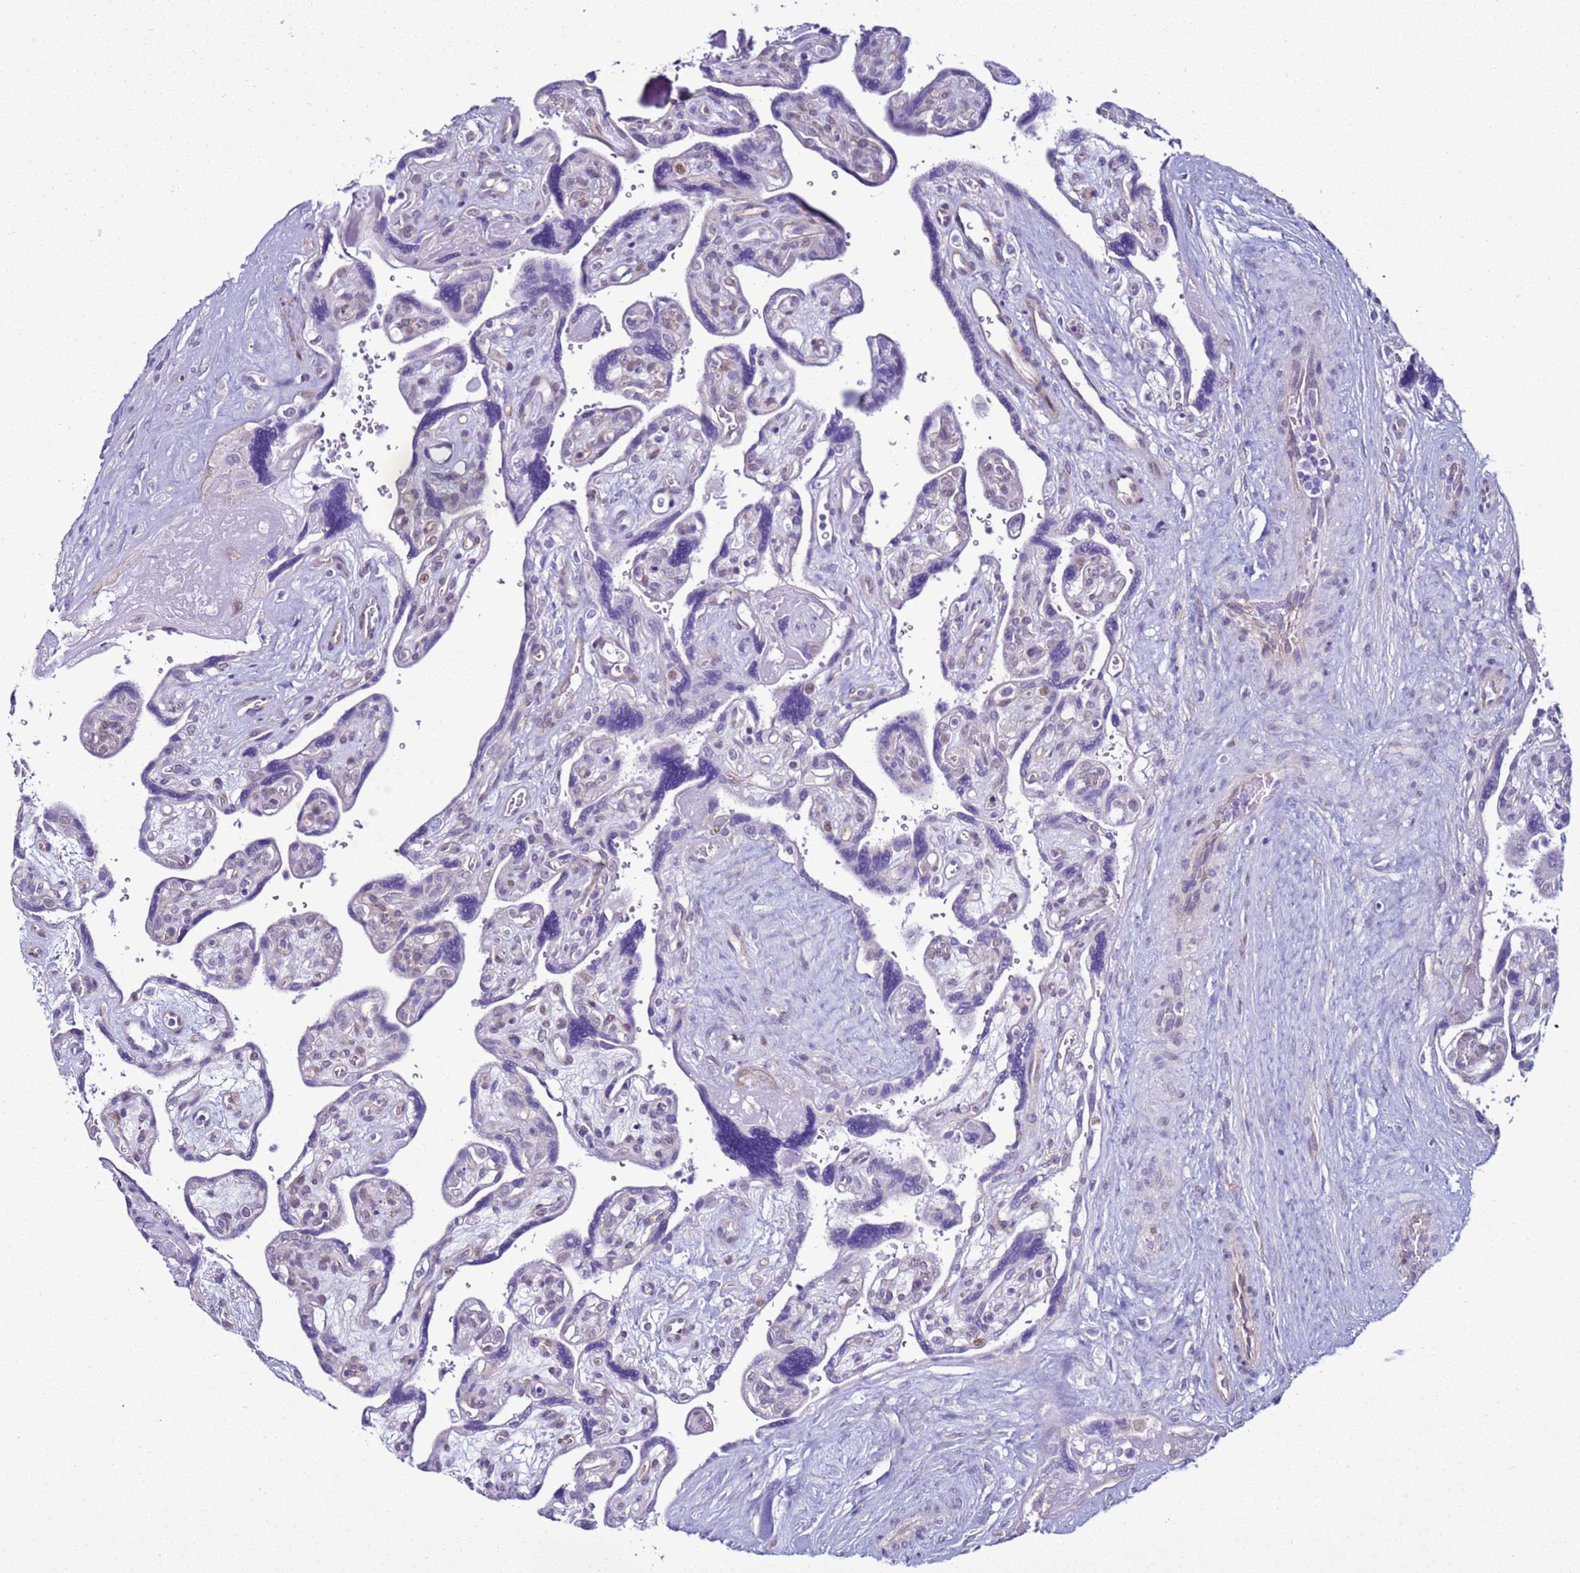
{"staining": {"intensity": "negative", "quantity": "none", "location": "none"}, "tissue": "placenta", "cell_type": "Decidual cells", "image_type": "normal", "snomed": [{"axis": "morphology", "description": "Normal tissue, NOS"}, {"axis": "topography", "description": "Placenta"}], "caption": "IHC image of benign placenta: placenta stained with DAB displays no significant protein staining in decidual cells.", "gene": "LRRC10B", "patient": {"sex": "female", "age": 39}}